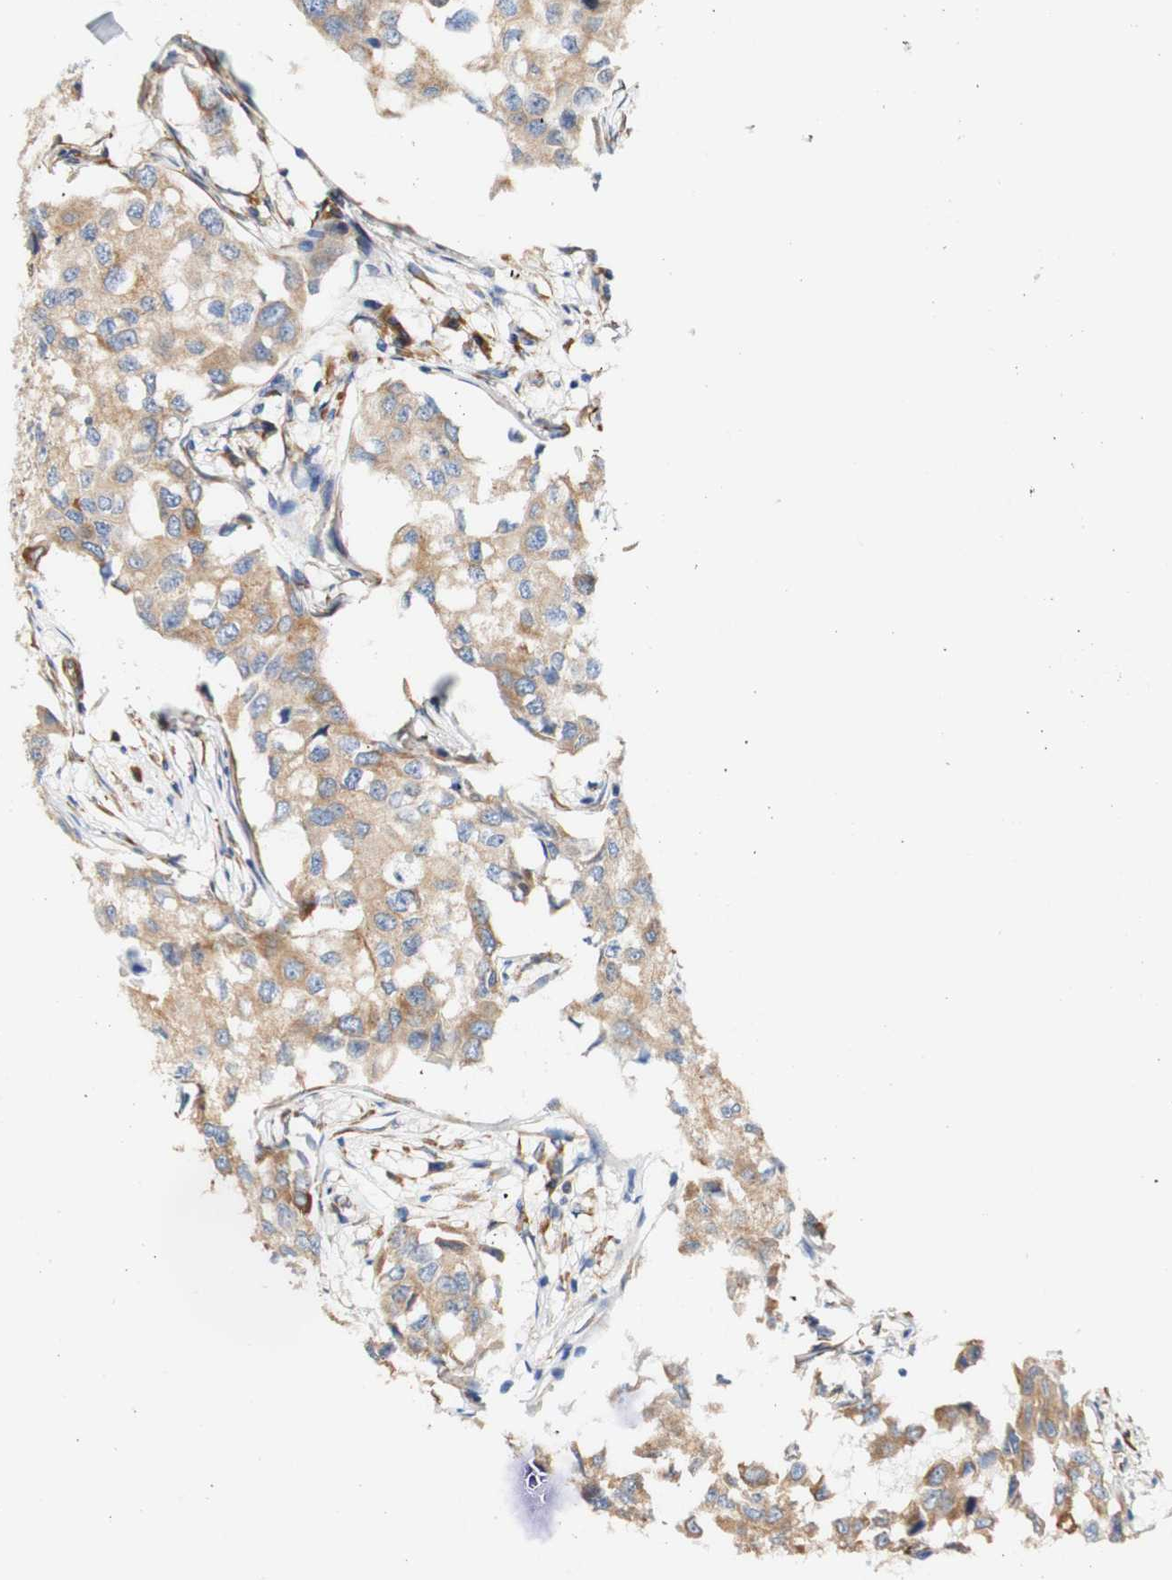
{"staining": {"intensity": "weak", "quantity": ">75%", "location": "cytoplasmic/membranous"}, "tissue": "breast cancer", "cell_type": "Tumor cells", "image_type": "cancer", "snomed": [{"axis": "morphology", "description": "Duct carcinoma"}, {"axis": "topography", "description": "Breast"}], "caption": "Protein positivity by immunohistochemistry (IHC) displays weak cytoplasmic/membranous positivity in approximately >75% of tumor cells in breast cancer (invasive ductal carcinoma).", "gene": "EIF2AK4", "patient": {"sex": "female", "age": 27}}